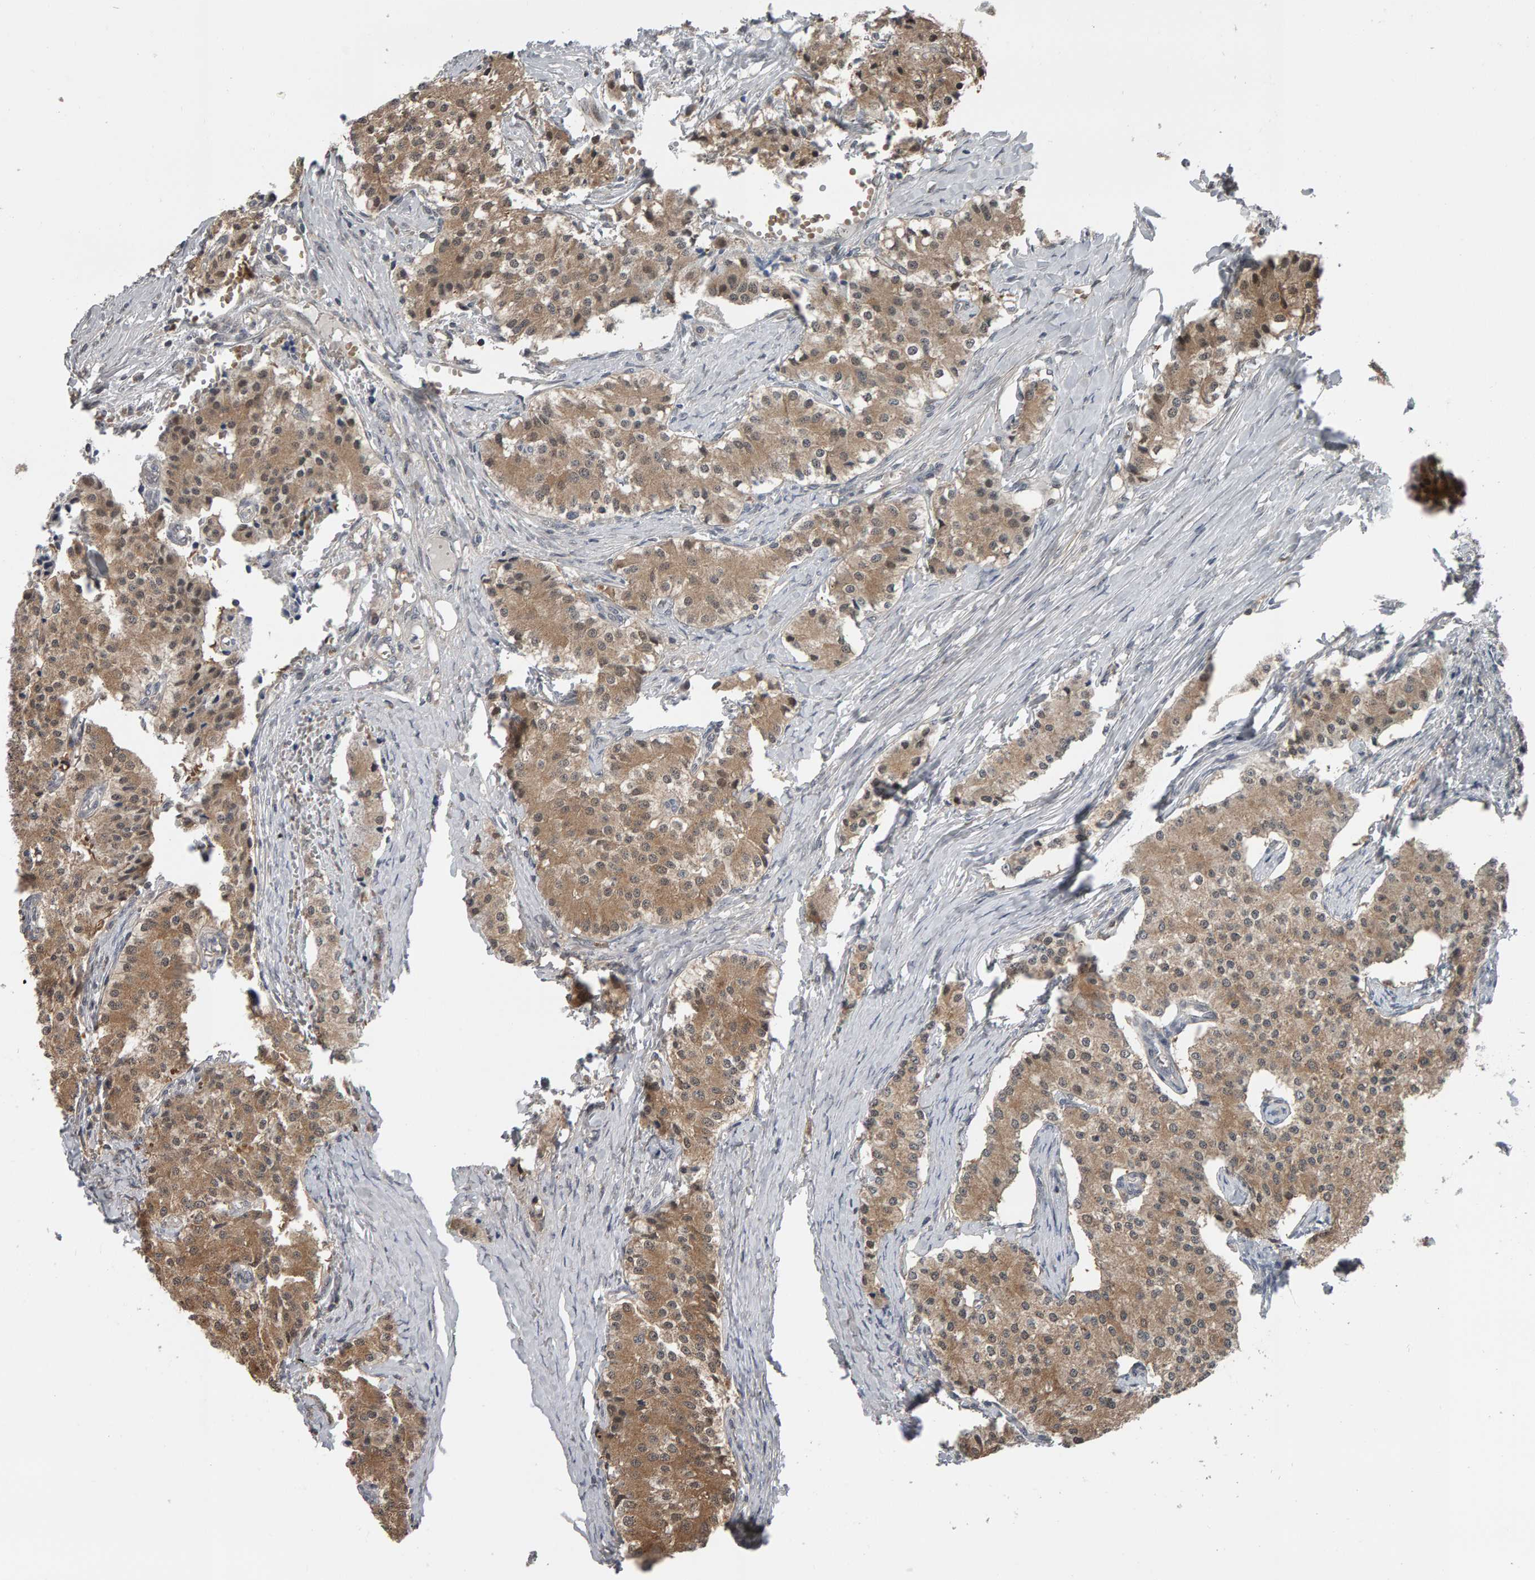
{"staining": {"intensity": "moderate", "quantity": "25%-75%", "location": "cytoplasmic/membranous"}, "tissue": "carcinoid", "cell_type": "Tumor cells", "image_type": "cancer", "snomed": [{"axis": "morphology", "description": "Carcinoid, malignant, NOS"}, {"axis": "topography", "description": "Colon"}], "caption": "Tumor cells exhibit medium levels of moderate cytoplasmic/membranous positivity in approximately 25%-75% of cells in human carcinoid (malignant).", "gene": "COASY", "patient": {"sex": "female", "age": 52}}